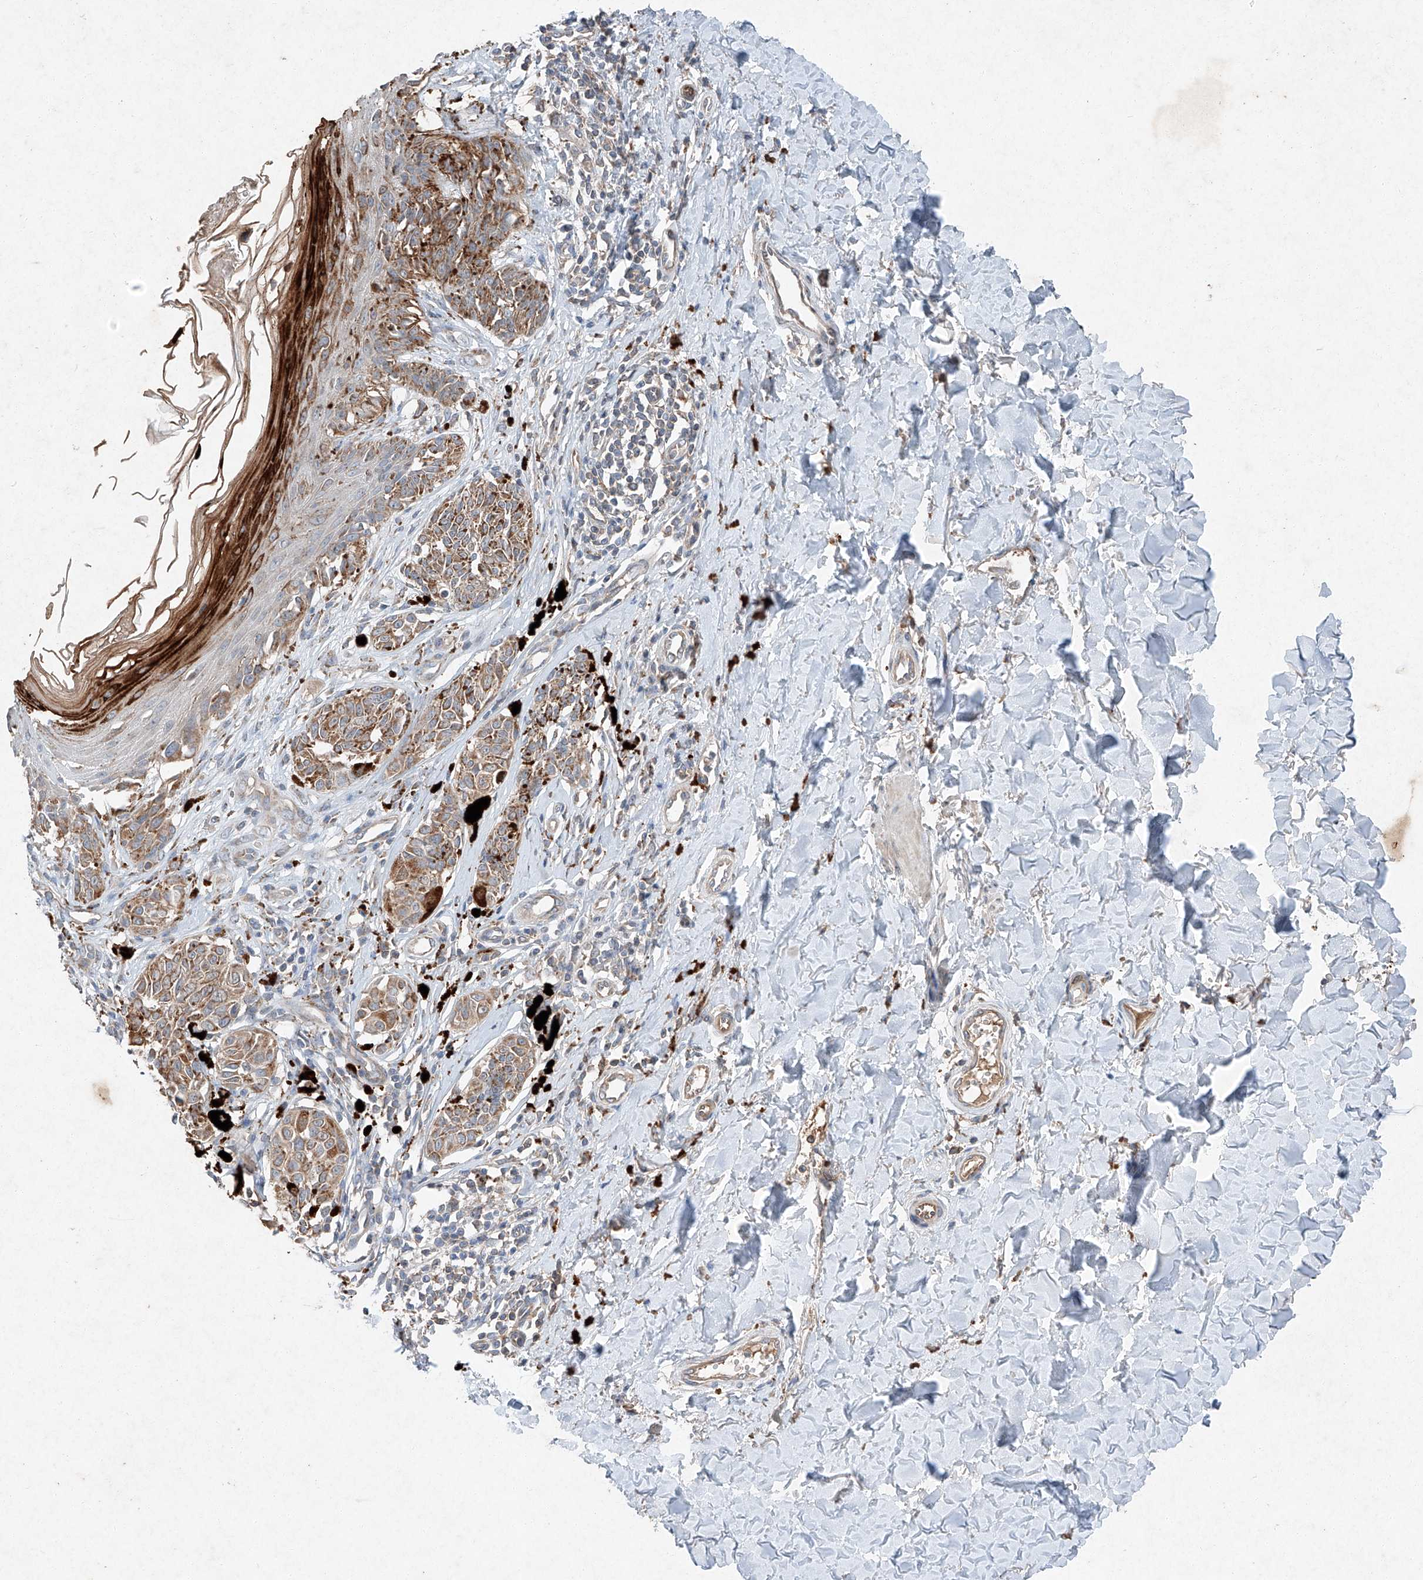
{"staining": {"intensity": "moderate", "quantity": ">75%", "location": "cytoplasmic/membranous"}, "tissue": "melanoma", "cell_type": "Tumor cells", "image_type": "cancer", "snomed": [{"axis": "morphology", "description": "Malignant melanoma, NOS"}, {"axis": "topography", "description": "Skin"}], "caption": "Human malignant melanoma stained with a brown dye demonstrates moderate cytoplasmic/membranous positive staining in approximately >75% of tumor cells.", "gene": "RUSC1", "patient": {"sex": "male", "age": 53}}